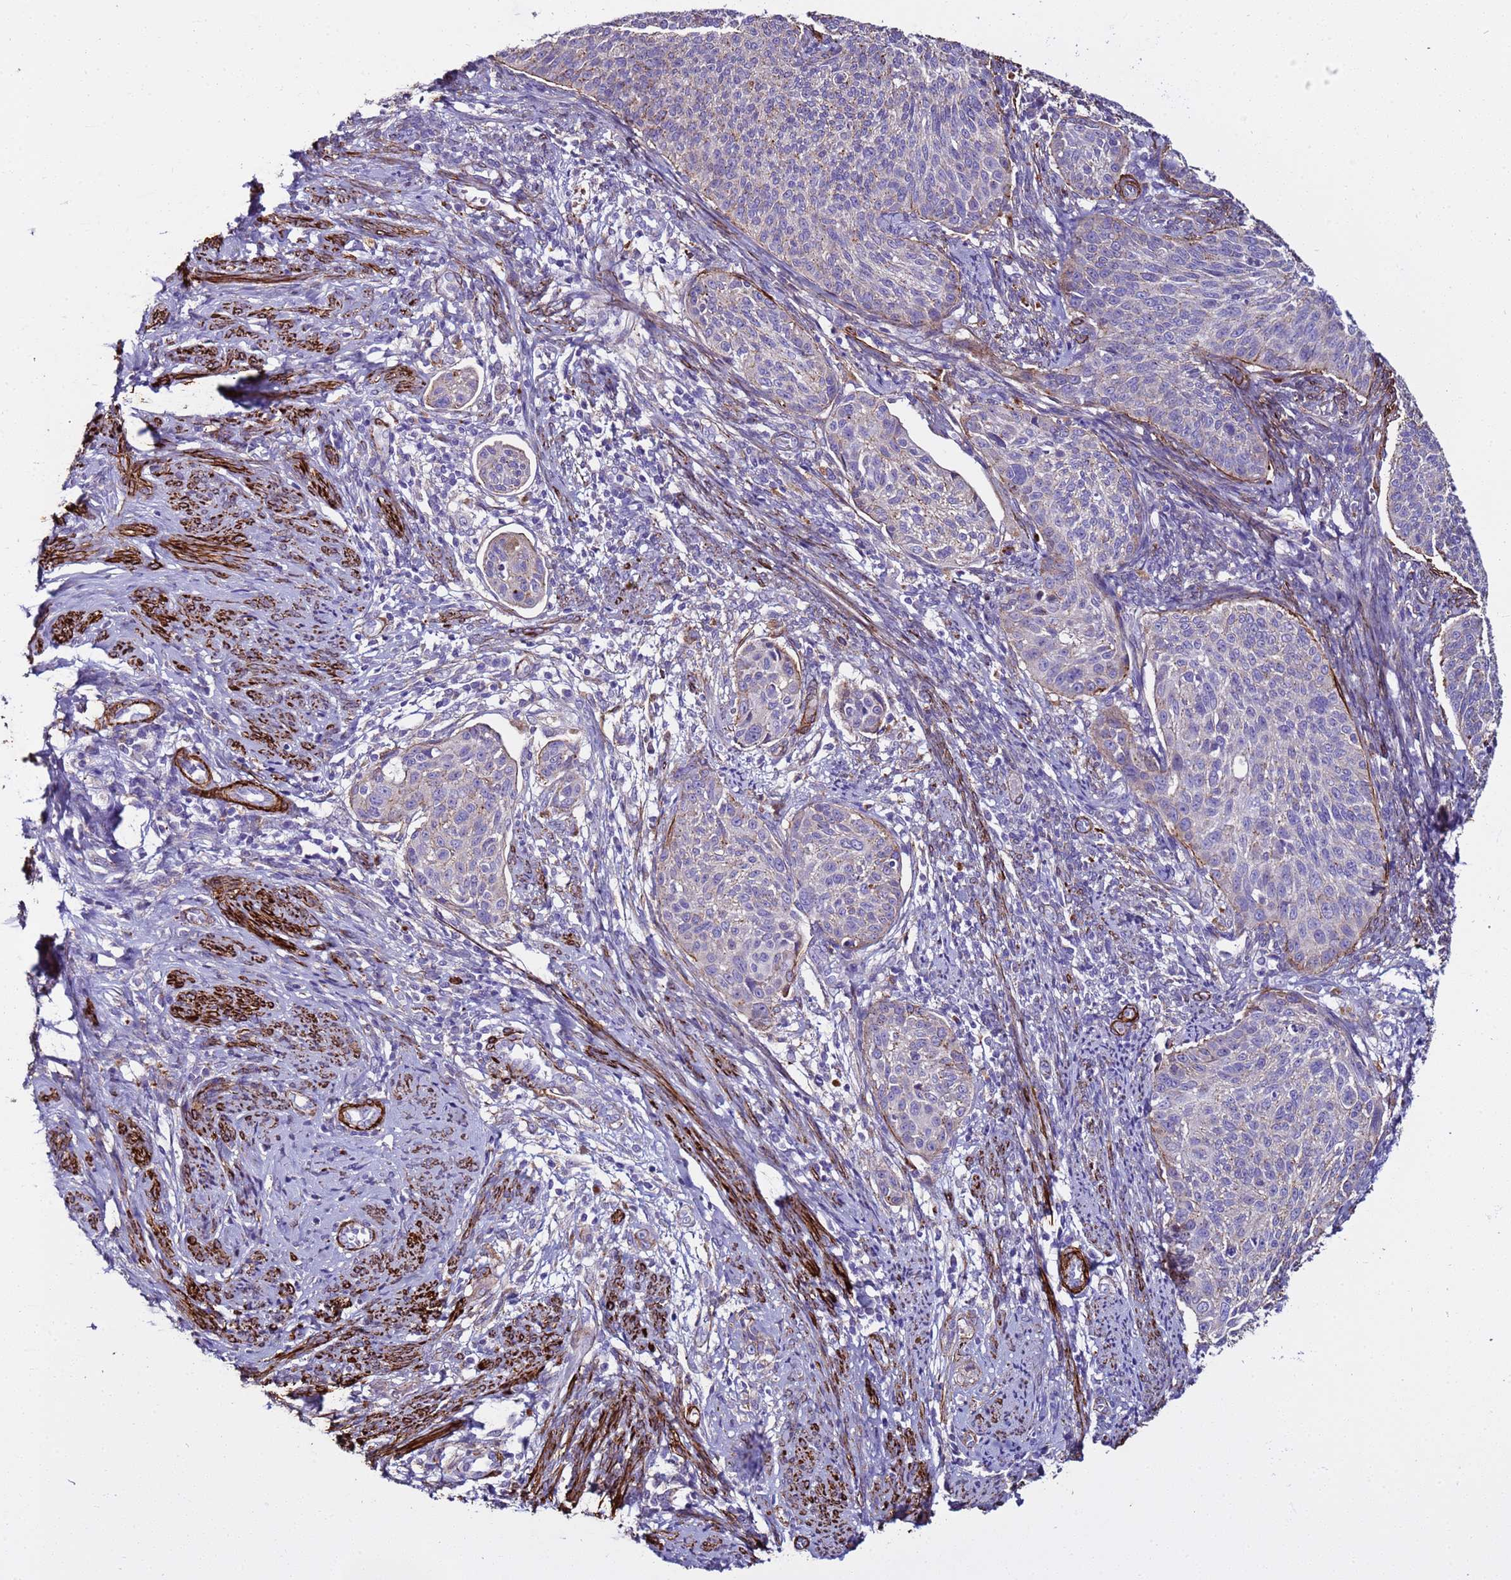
{"staining": {"intensity": "weak", "quantity": "<25%", "location": "cytoplasmic/membranous"}, "tissue": "cervical cancer", "cell_type": "Tumor cells", "image_type": "cancer", "snomed": [{"axis": "morphology", "description": "Squamous cell carcinoma, NOS"}, {"axis": "topography", "description": "Cervix"}], "caption": "This is an immunohistochemistry (IHC) micrograph of human cervical squamous cell carcinoma. There is no staining in tumor cells.", "gene": "RABL2B", "patient": {"sex": "female", "age": 70}}